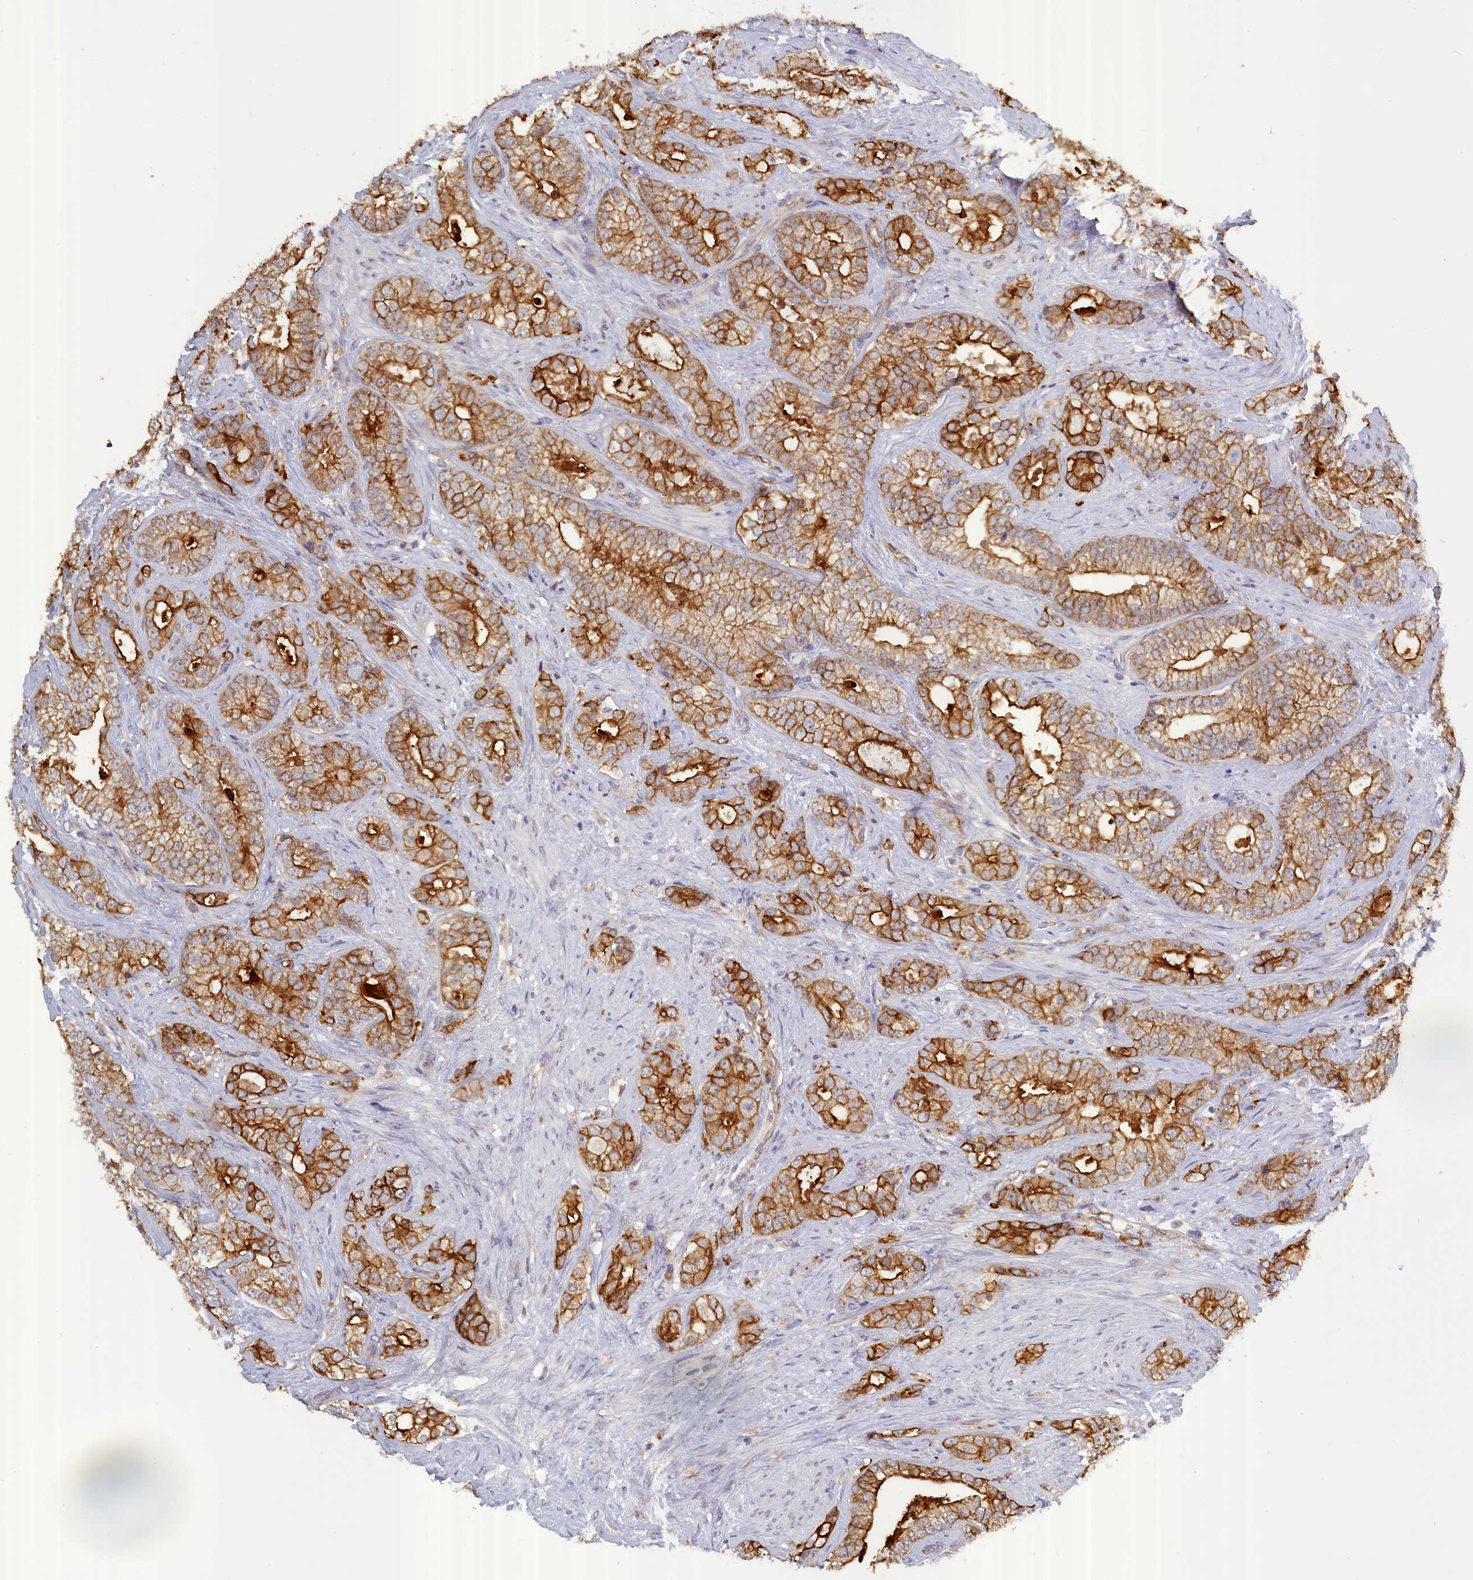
{"staining": {"intensity": "strong", "quantity": "25%-75%", "location": "cytoplasmic/membranous"}, "tissue": "prostate cancer", "cell_type": "Tumor cells", "image_type": "cancer", "snomed": [{"axis": "morphology", "description": "Adenocarcinoma, High grade"}, {"axis": "topography", "description": "Prostate and seminal vesicle, NOS"}], "caption": "Immunohistochemical staining of adenocarcinoma (high-grade) (prostate) exhibits high levels of strong cytoplasmic/membranous positivity in about 25%-75% of tumor cells.", "gene": "COL19A1", "patient": {"sex": "male", "age": 67}}